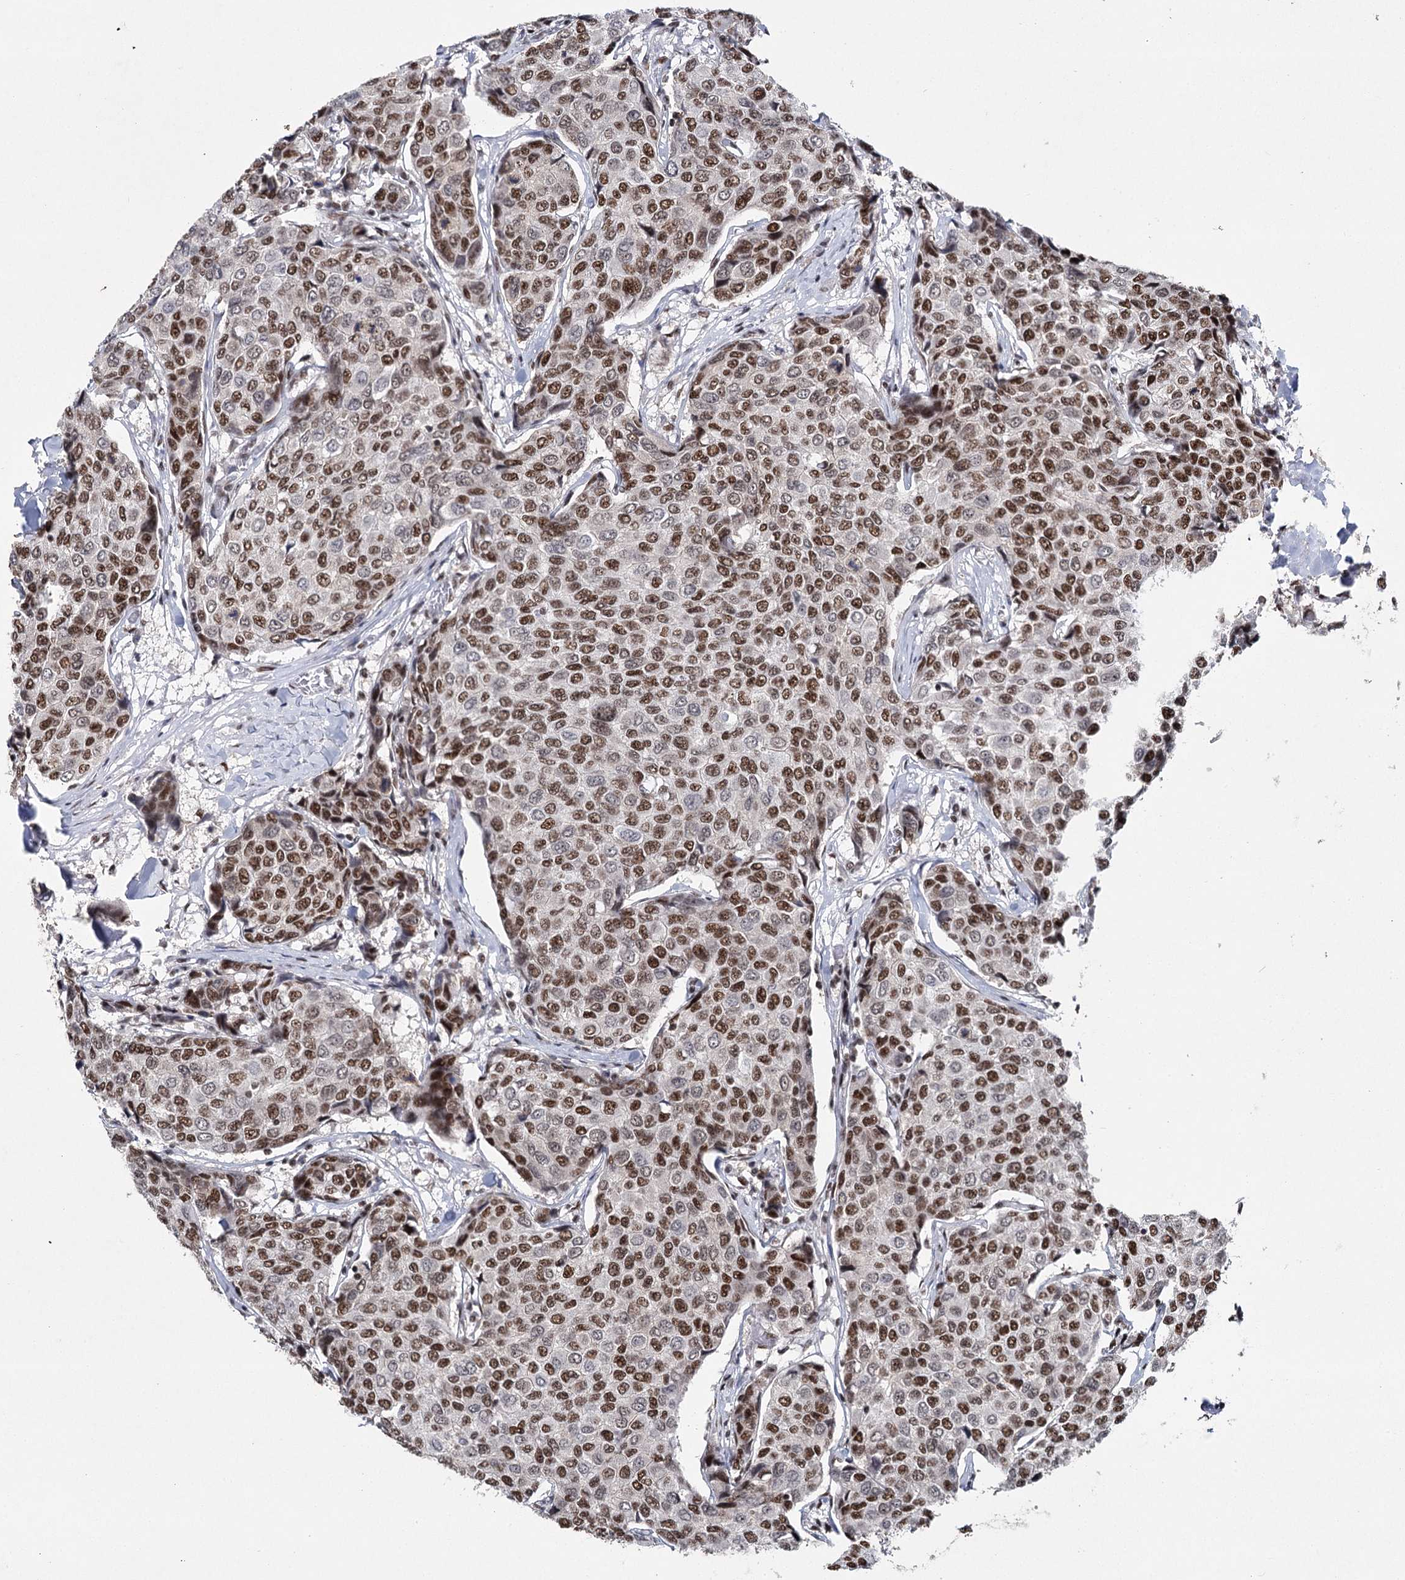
{"staining": {"intensity": "moderate", "quantity": ">75%", "location": "nuclear"}, "tissue": "breast cancer", "cell_type": "Tumor cells", "image_type": "cancer", "snomed": [{"axis": "morphology", "description": "Duct carcinoma"}, {"axis": "topography", "description": "Breast"}], "caption": "DAB (3,3'-diaminobenzidine) immunohistochemical staining of breast cancer reveals moderate nuclear protein staining in about >75% of tumor cells.", "gene": "SCAF8", "patient": {"sex": "female", "age": 55}}